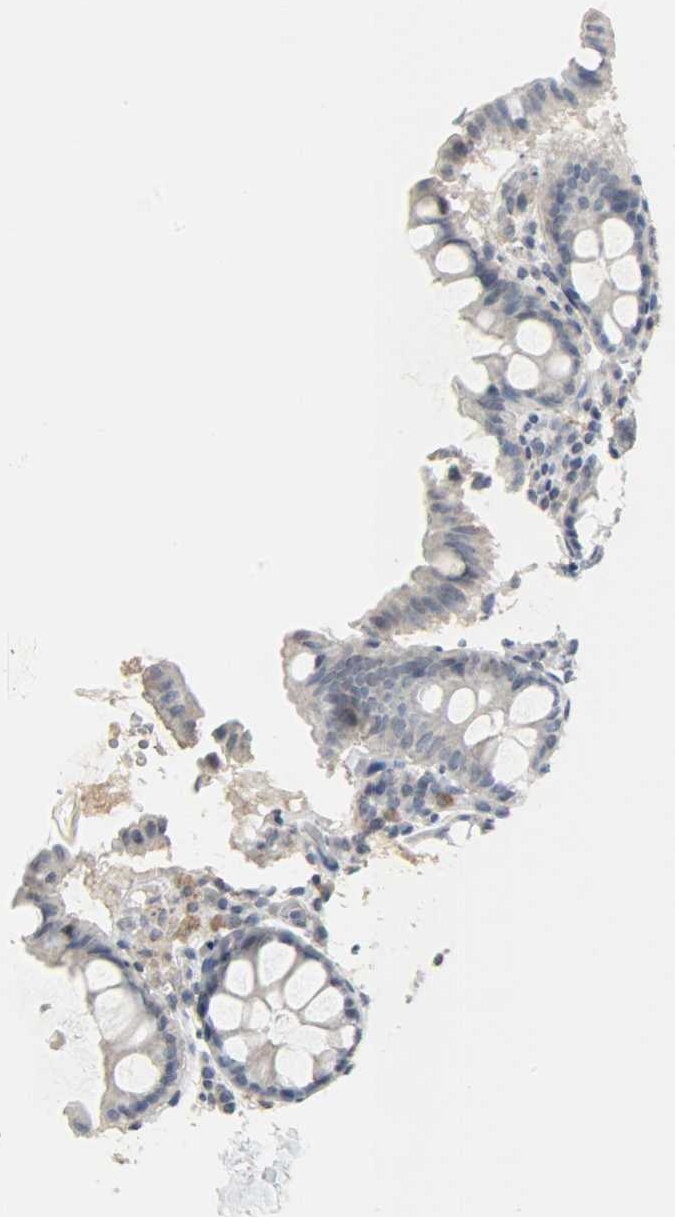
{"staining": {"intensity": "negative", "quantity": "none", "location": "none"}, "tissue": "colon", "cell_type": "Glandular cells", "image_type": "normal", "snomed": [{"axis": "morphology", "description": "Normal tissue, NOS"}, {"axis": "topography", "description": "Colon"}], "caption": "This is a photomicrograph of immunohistochemistry staining of normal colon, which shows no expression in glandular cells. Brightfield microscopy of immunohistochemistry (IHC) stained with DAB (3,3'-diaminobenzidine) (brown) and hematoxylin (blue), captured at high magnification.", "gene": "DNAJB6", "patient": {"sex": "female", "age": 61}}